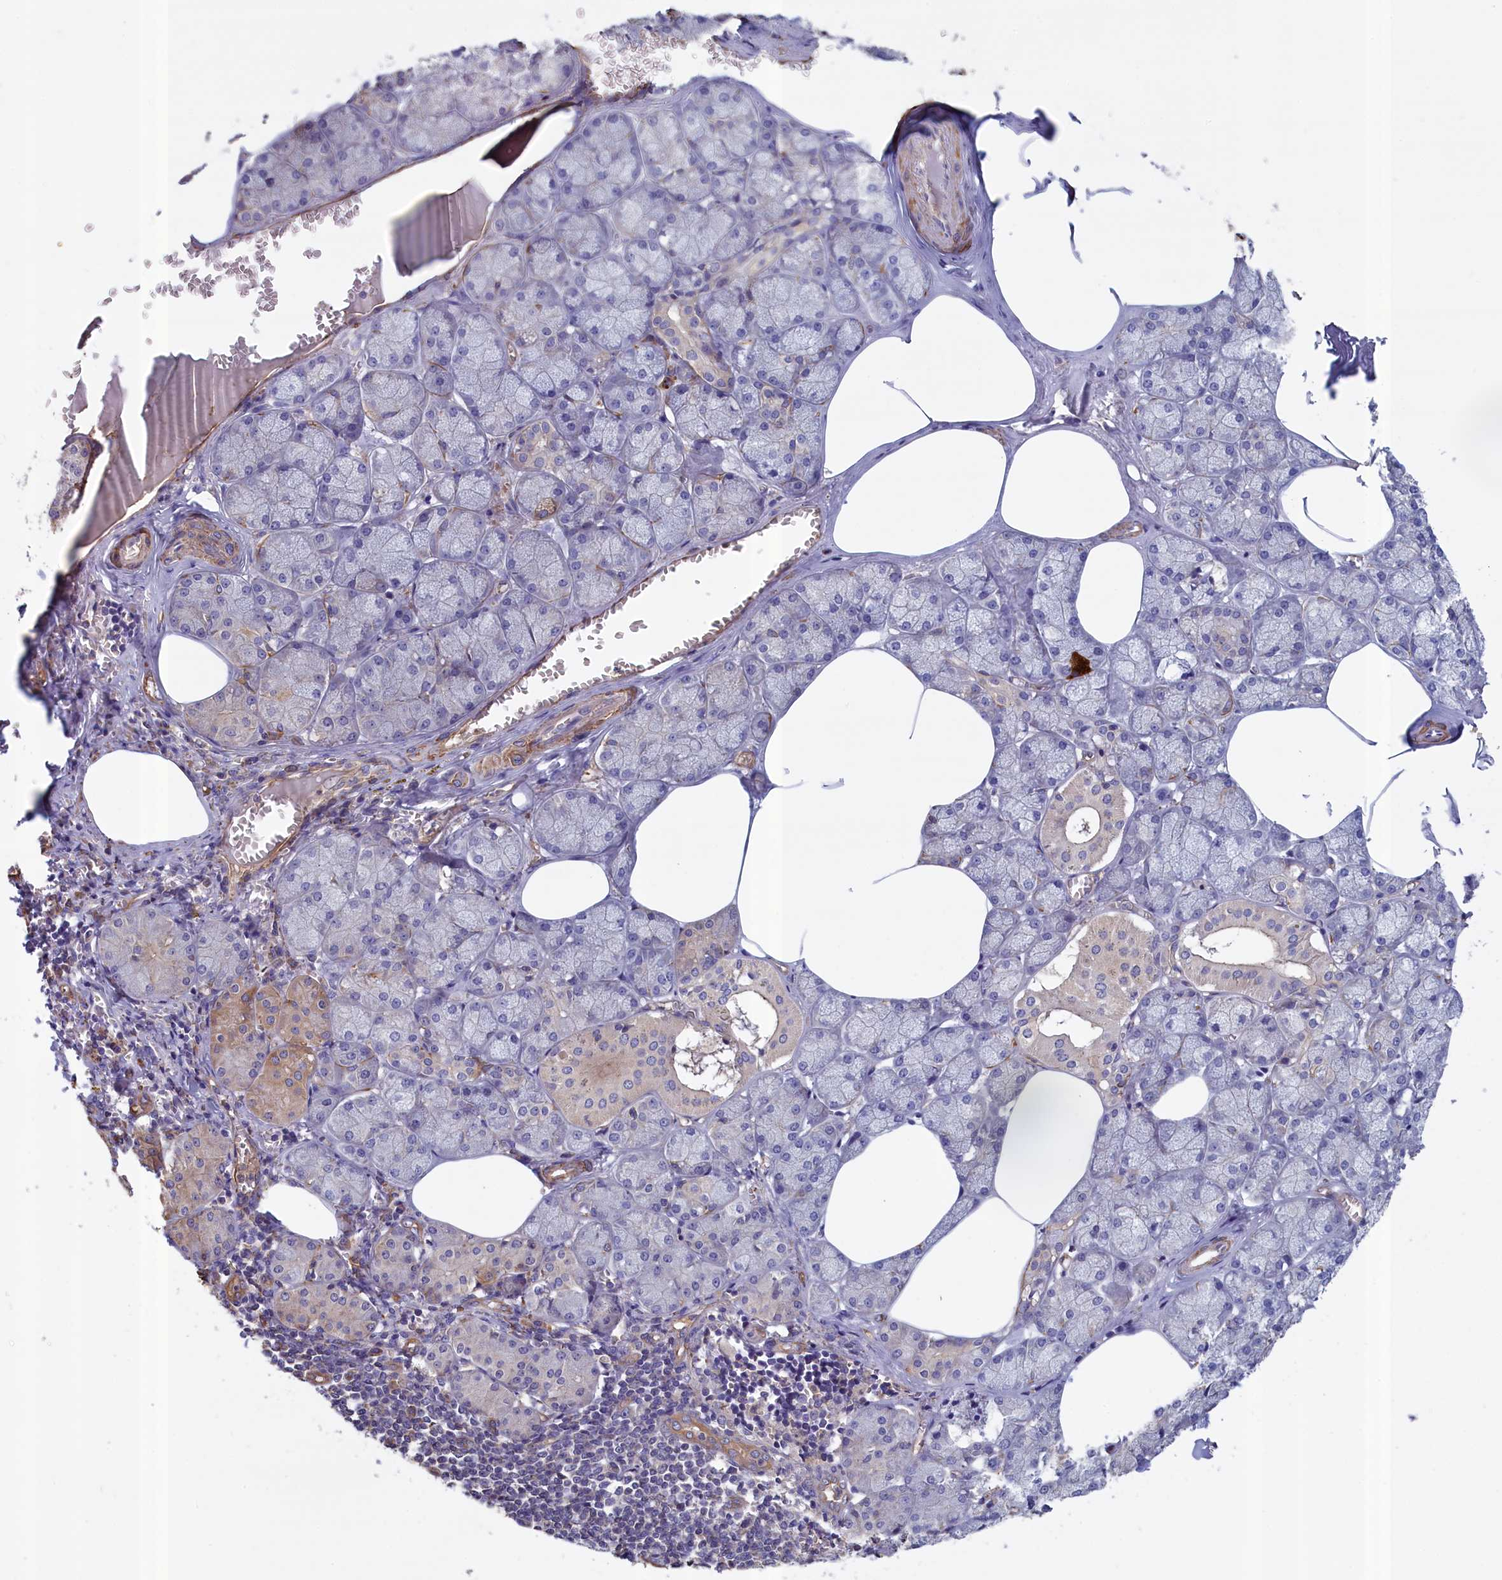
{"staining": {"intensity": "moderate", "quantity": "<25%", "location": "cytoplasmic/membranous"}, "tissue": "salivary gland", "cell_type": "Glandular cells", "image_type": "normal", "snomed": [{"axis": "morphology", "description": "Normal tissue, NOS"}, {"axis": "topography", "description": "Salivary gland"}], "caption": "A low amount of moderate cytoplasmic/membranous staining is identified in about <25% of glandular cells in normal salivary gland.", "gene": "ANKRD2", "patient": {"sex": "male", "age": 62}}